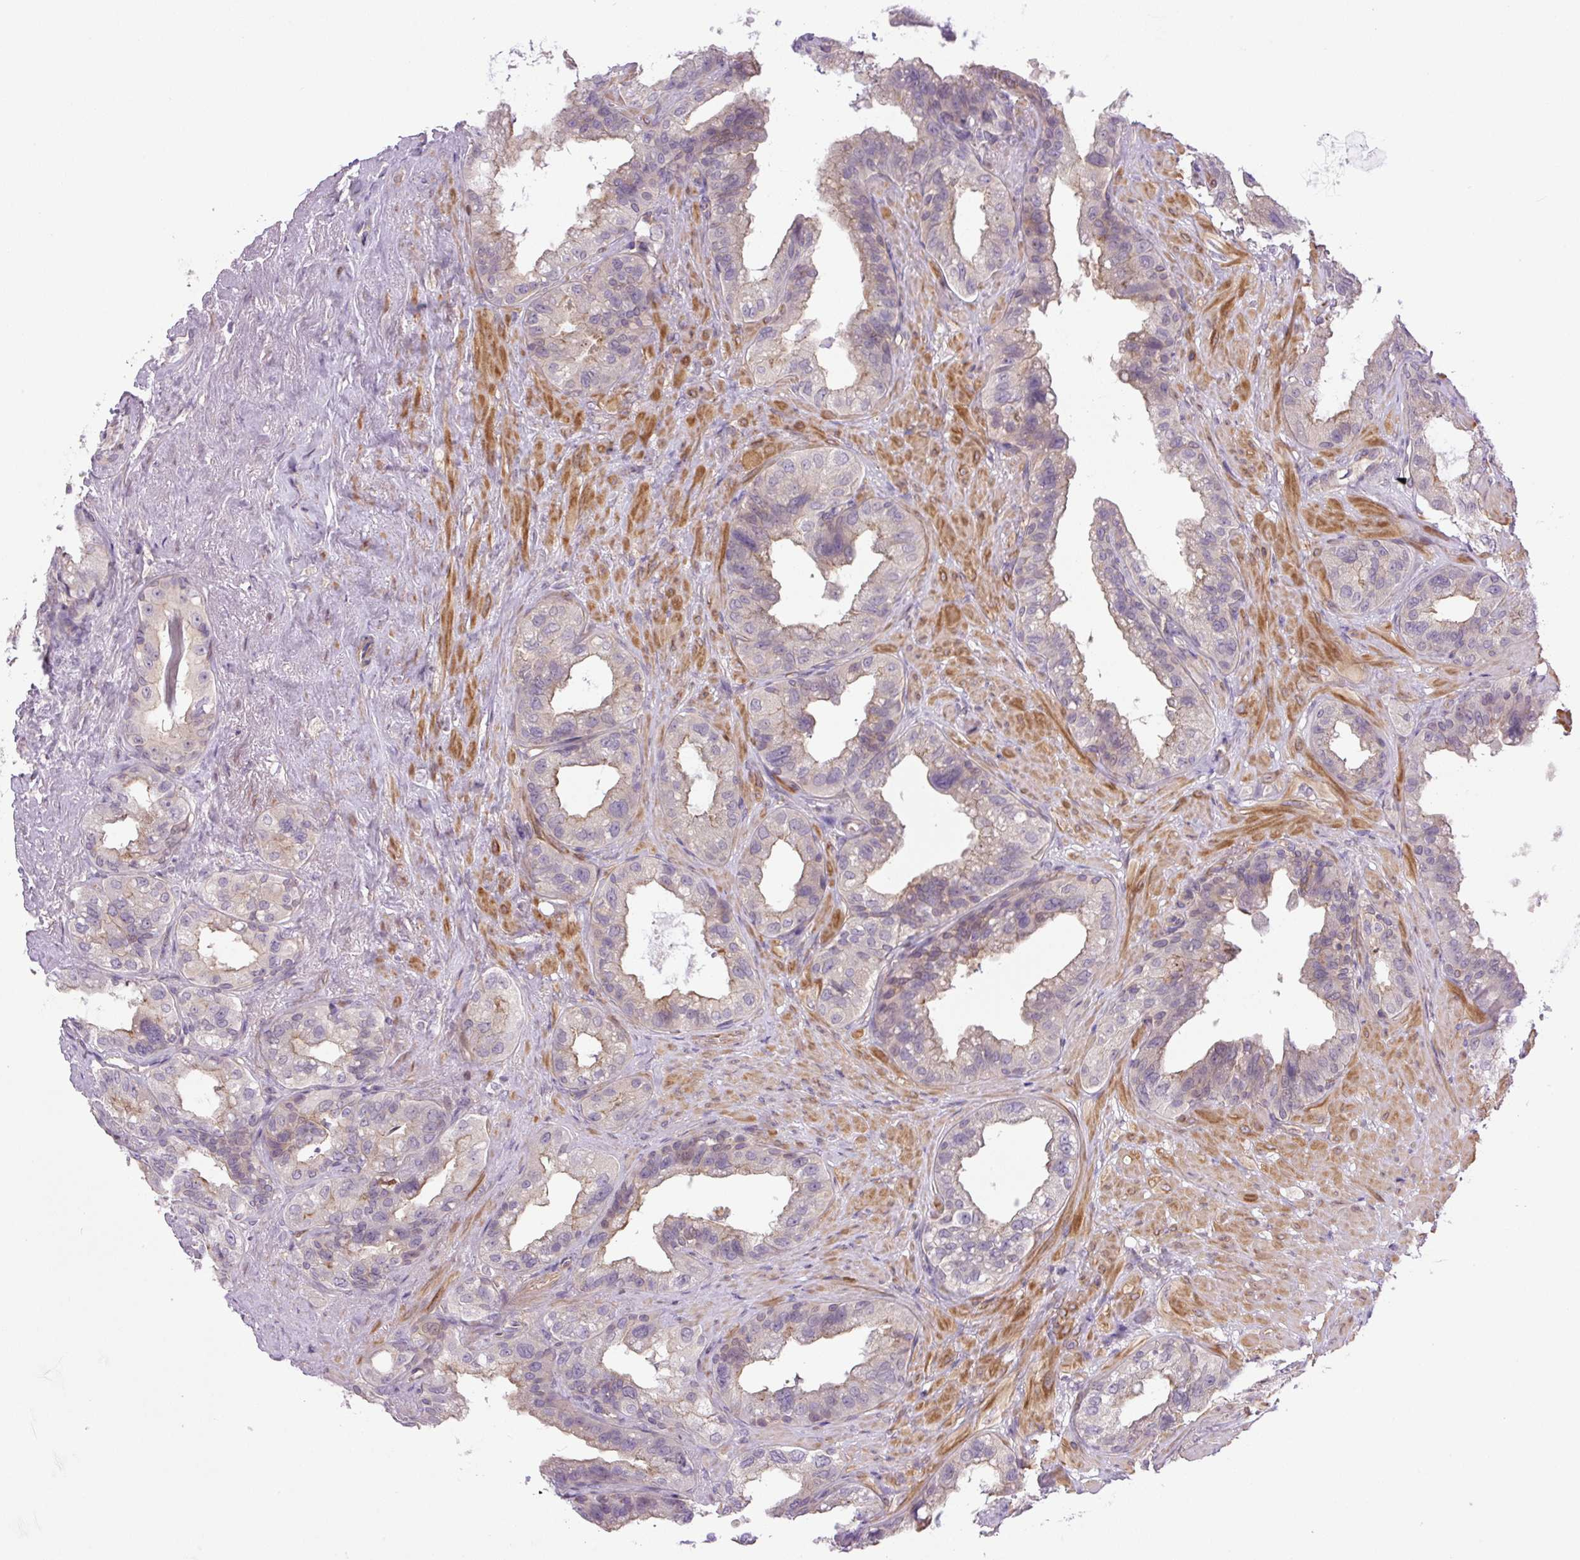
{"staining": {"intensity": "weak", "quantity": "25%-75%", "location": "cytoplasmic/membranous"}, "tissue": "seminal vesicle", "cell_type": "Glandular cells", "image_type": "normal", "snomed": [{"axis": "morphology", "description": "Normal tissue, NOS"}, {"axis": "topography", "description": "Seminal veicle"}, {"axis": "topography", "description": "Peripheral nerve tissue"}], "caption": "IHC micrograph of unremarkable human seminal vesicle stained for a protein (brown), which exhibits low levels of weak cytoplasmic/membranous staining in approximately 25%-75% of glandular cells.", "gene": "KIFC1", "patient": {"sex": "male", "age": 76}}